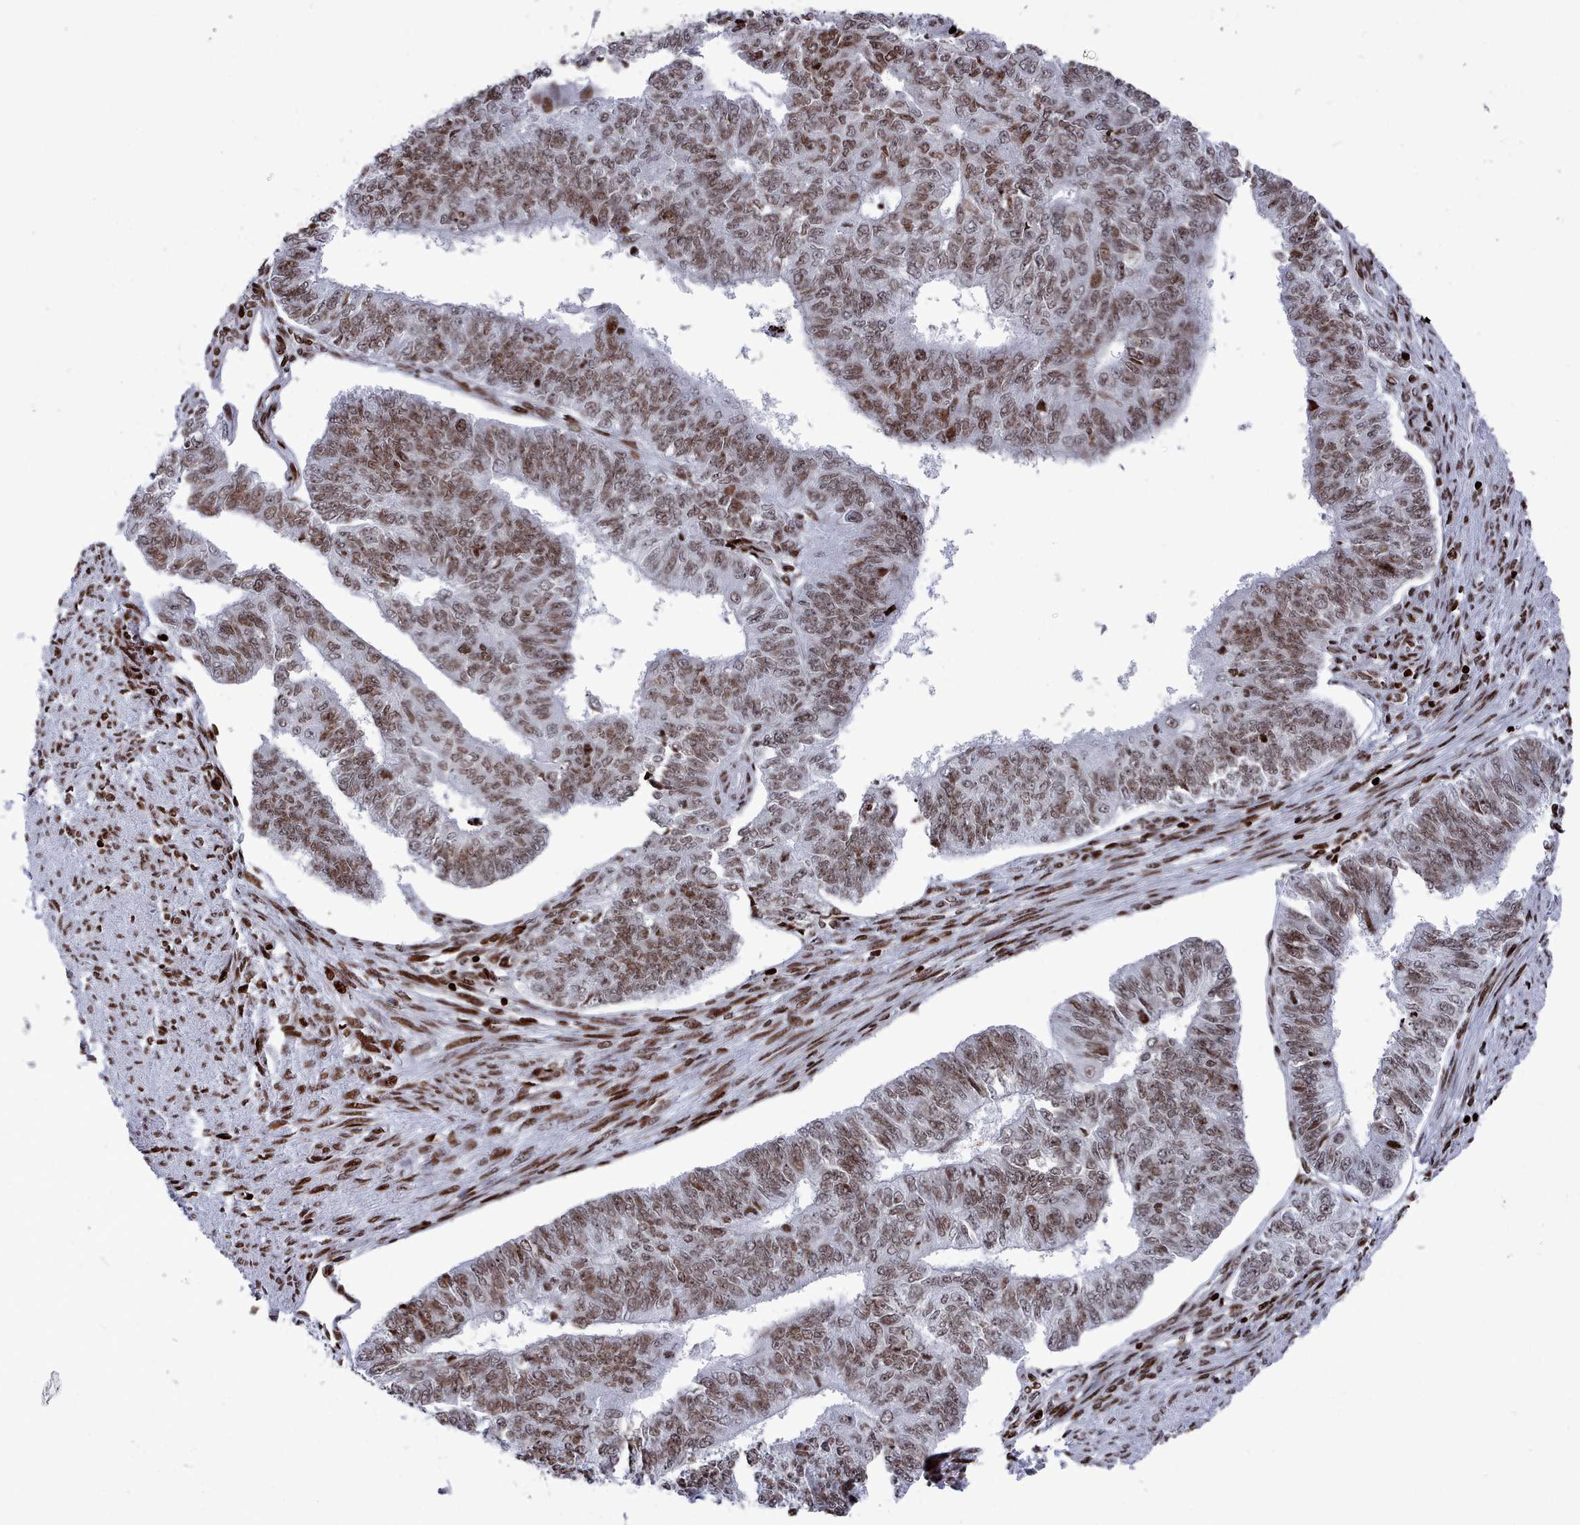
{"staining": {"intensity": "moderate", "quantity": ">75%", "location": "nuclear"}, "tissue": "endometrial cancer", "cell_type": "Tumor cells", "image_type": "cancer", "snomed": [{"axis": "morphology", "description": "Adenocarcinoma, NOS"}, {"axis": "topography", "description": "Endometrium"}], "caption": "Endometrial cancer stained with a brown dye reveals moderate nuclear positive positivity in about >75% of tumor cells.", "gene": "PCDHB12", "patient": {"sex": "female", "age": 32}}